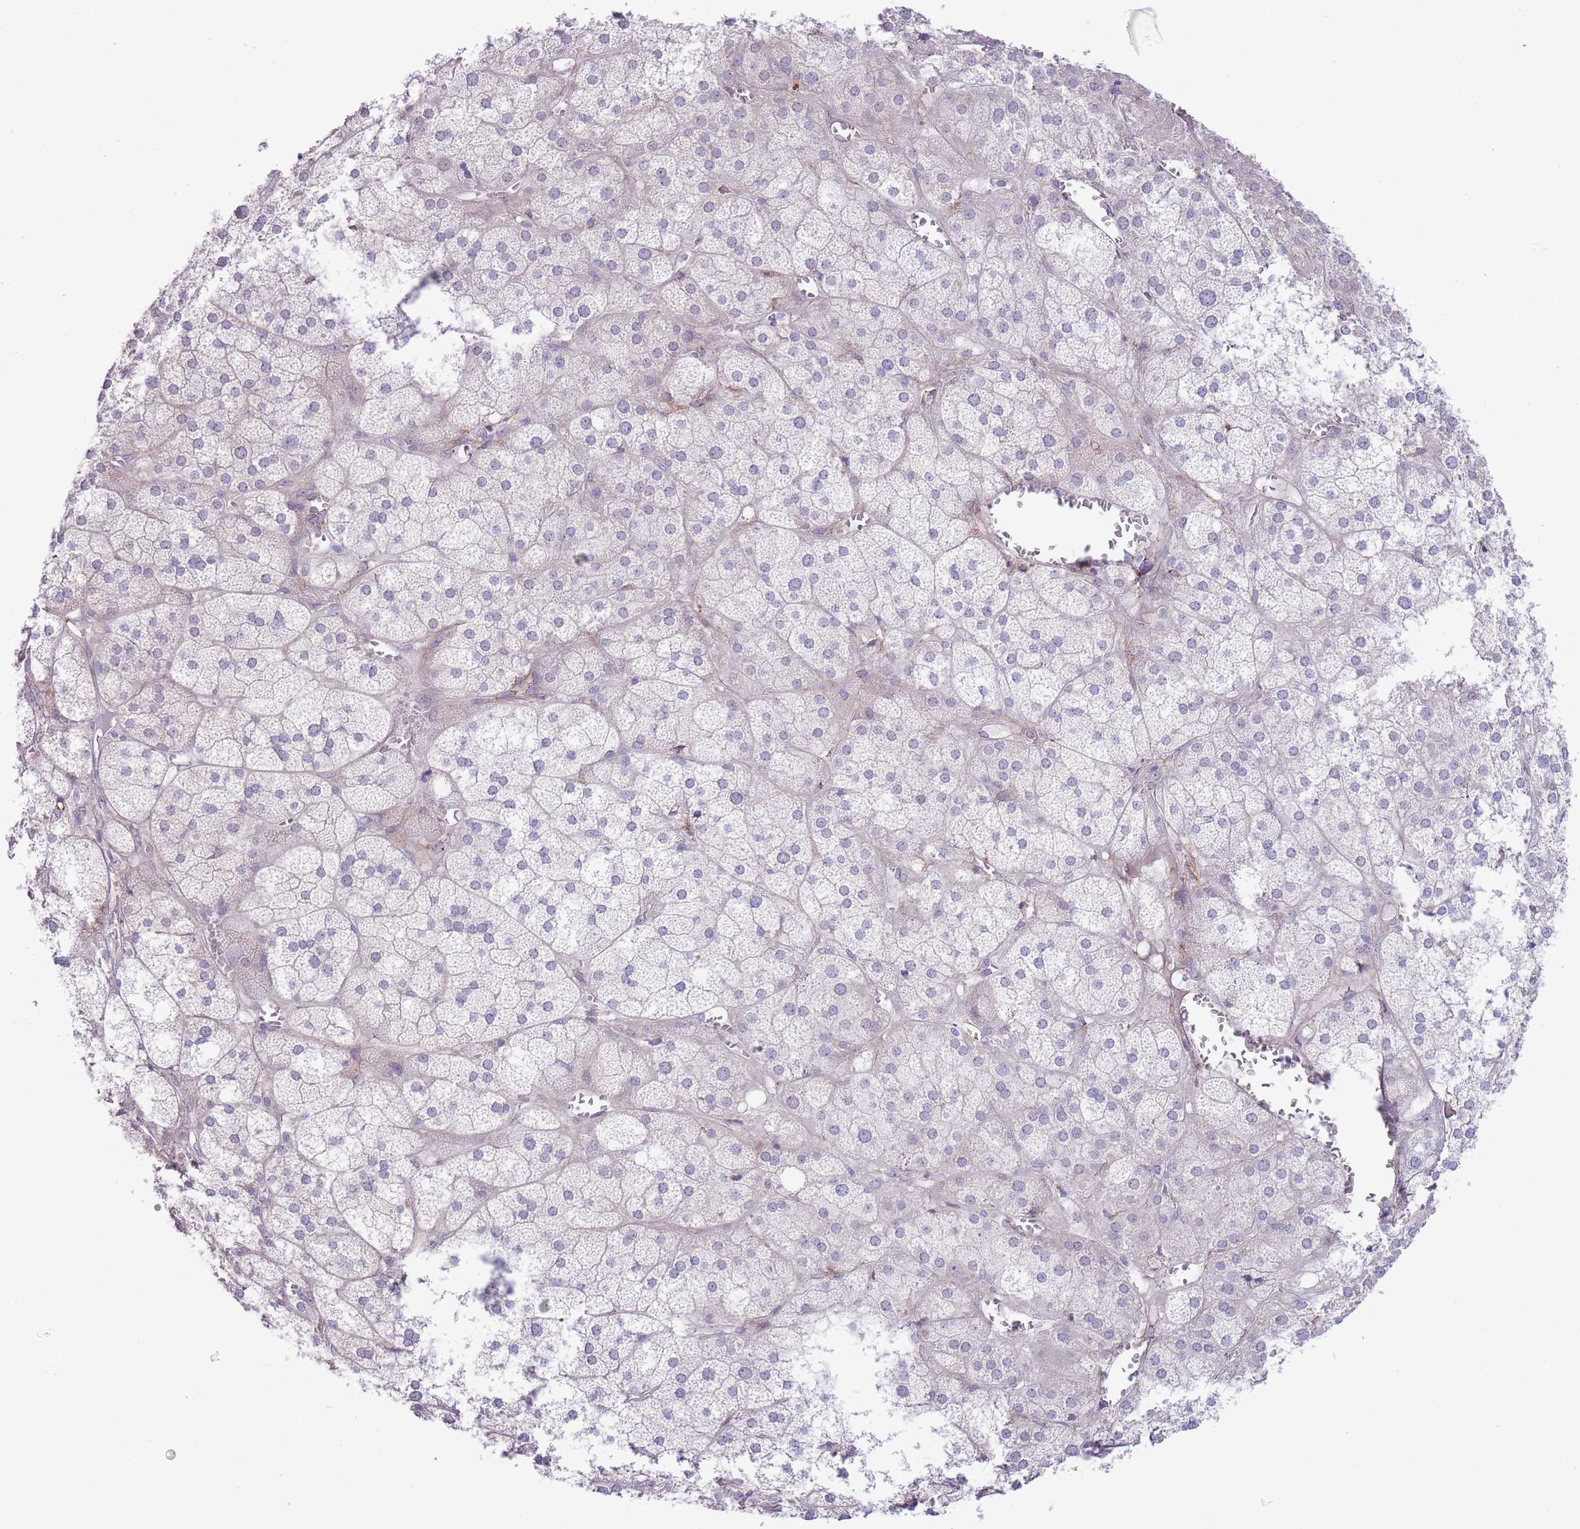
{"staining": {"intensity": "negative", "quantity": "none", "location": "none"}, "tissue": "adrenal gland", "cell_type": "Glandular cells", "image_type": "normal", "snomed": [{"axis": "morphology", "description": "Normal tissue, NOS"}, {"axis": "topography", "description": "Adrenal gland"}], "caption": "Adrenal gland stained for a protein using immunohistochemistry shows no expression glandular cells.", "gene": "DET1", "patient": {"sex": "female", "age": 61}}